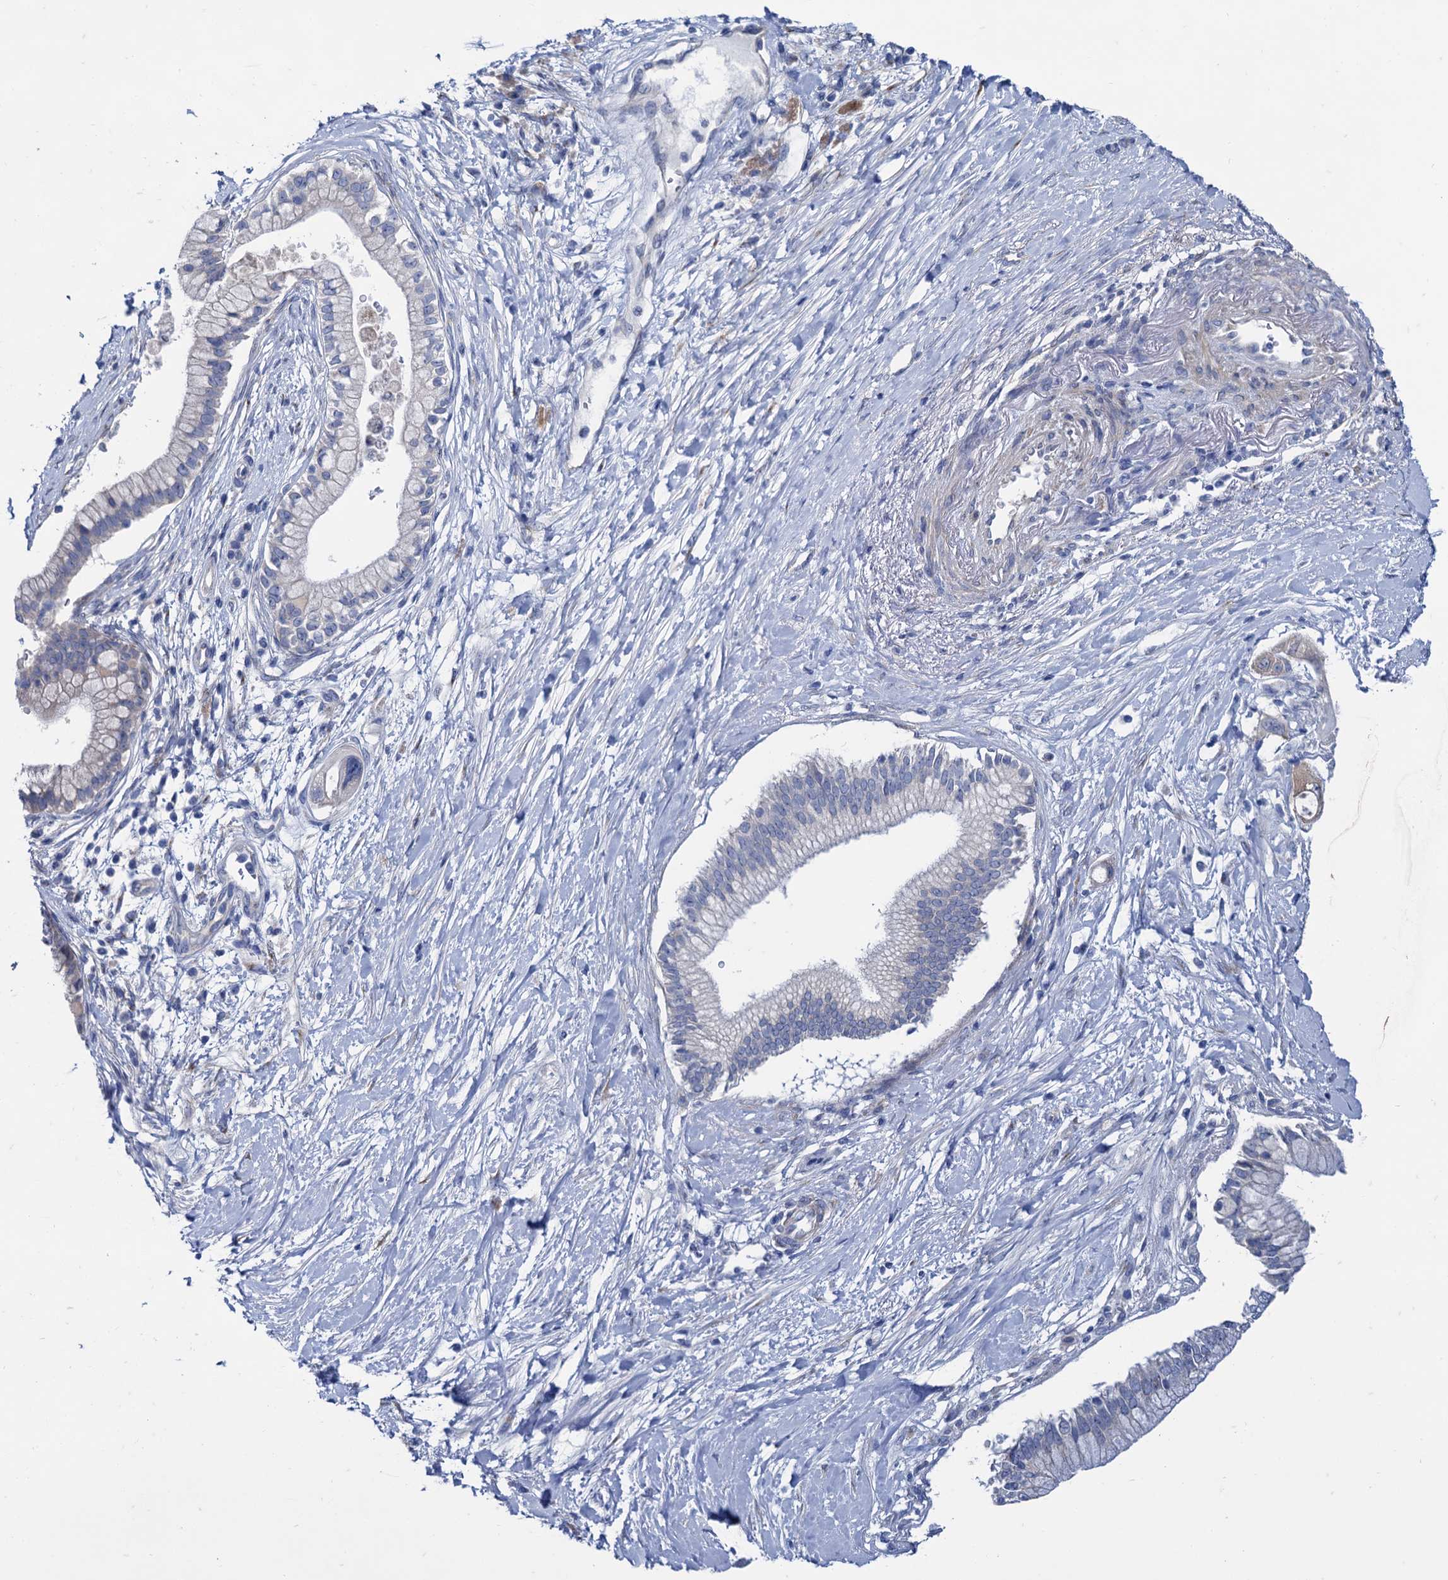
{"staining": {"intensity": "negative", "quantity": "none", "location": "none"}, "tissue": "pancreatic cancer", "cell_type": "Tumor cells", "image_type": "cancer", "snomed": [{"axis": "morphology", "description": "Adenocarcinoma, NOS"}, {"axis": "topography", "description": "Pancreas"}], "caption": "Pancreatic cancer (adenocarcinoma) was stained to show a protein in brown. There is no significant positivity in tumor cells.", "gene": "FOXR2", "patient": {"sex": "male", "age": 68}}